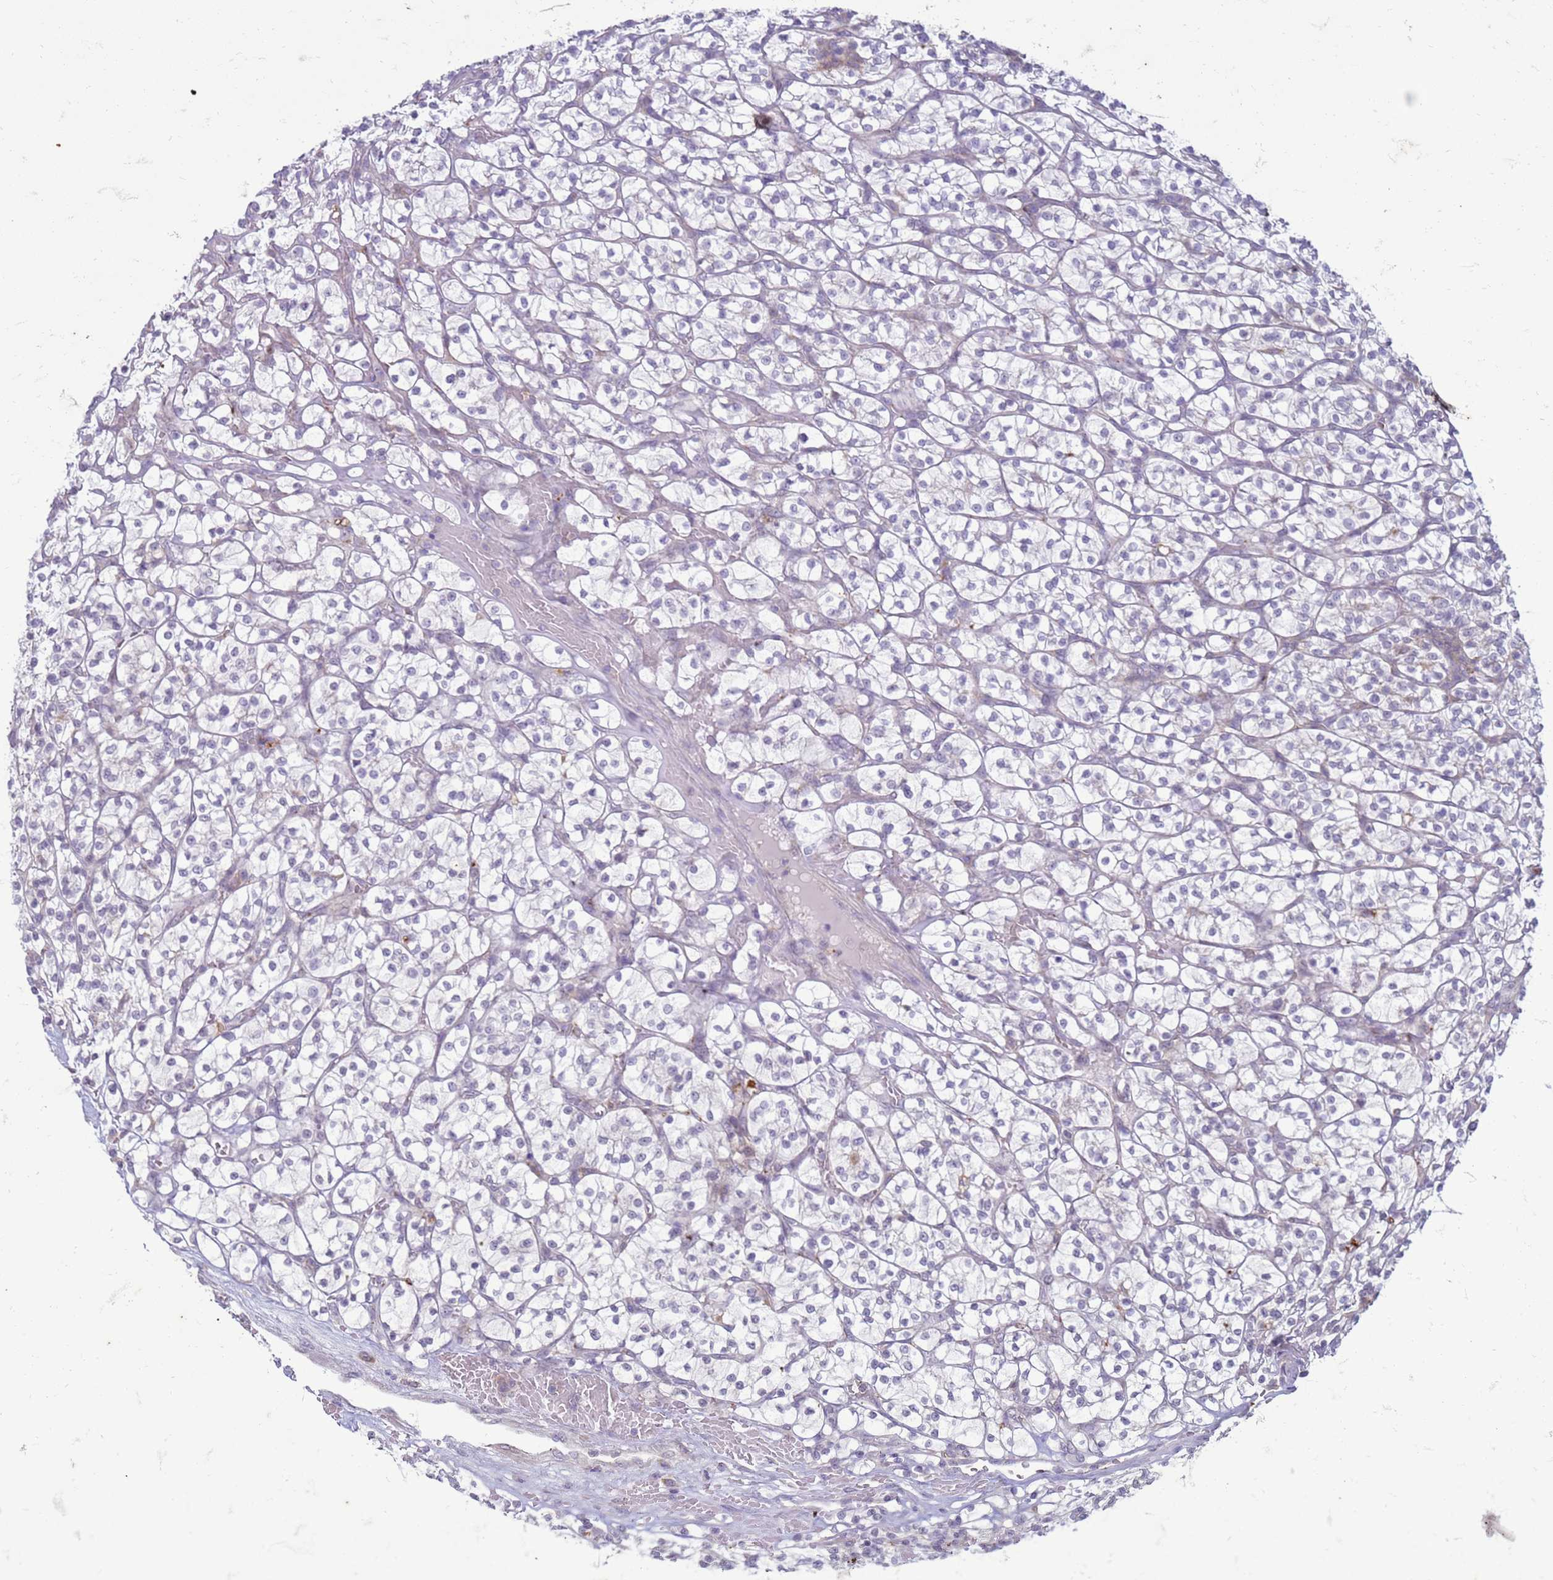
{"staining": {"intensity": "negative", "quantity": "none", "location": "none"}, "tissue": "renal cancer", "cell_type": "Tumor cells", "image_type": "cancer", "snomed": [{"axis": "morphology", "description": "Adenocarcinoma, NOS"}, {"axis": "topography", "description": "Kidney"}], "caption": "High magnification brightfield microscopy of renal cancer stained with DAB (3,3'-diaminobenzidine) (brown) and counterstained with hematoxylin (blue): tumor cells show no significant positivity.", "gene": "SLC15A3", "patient": {"sex": "female", "age": 64}}